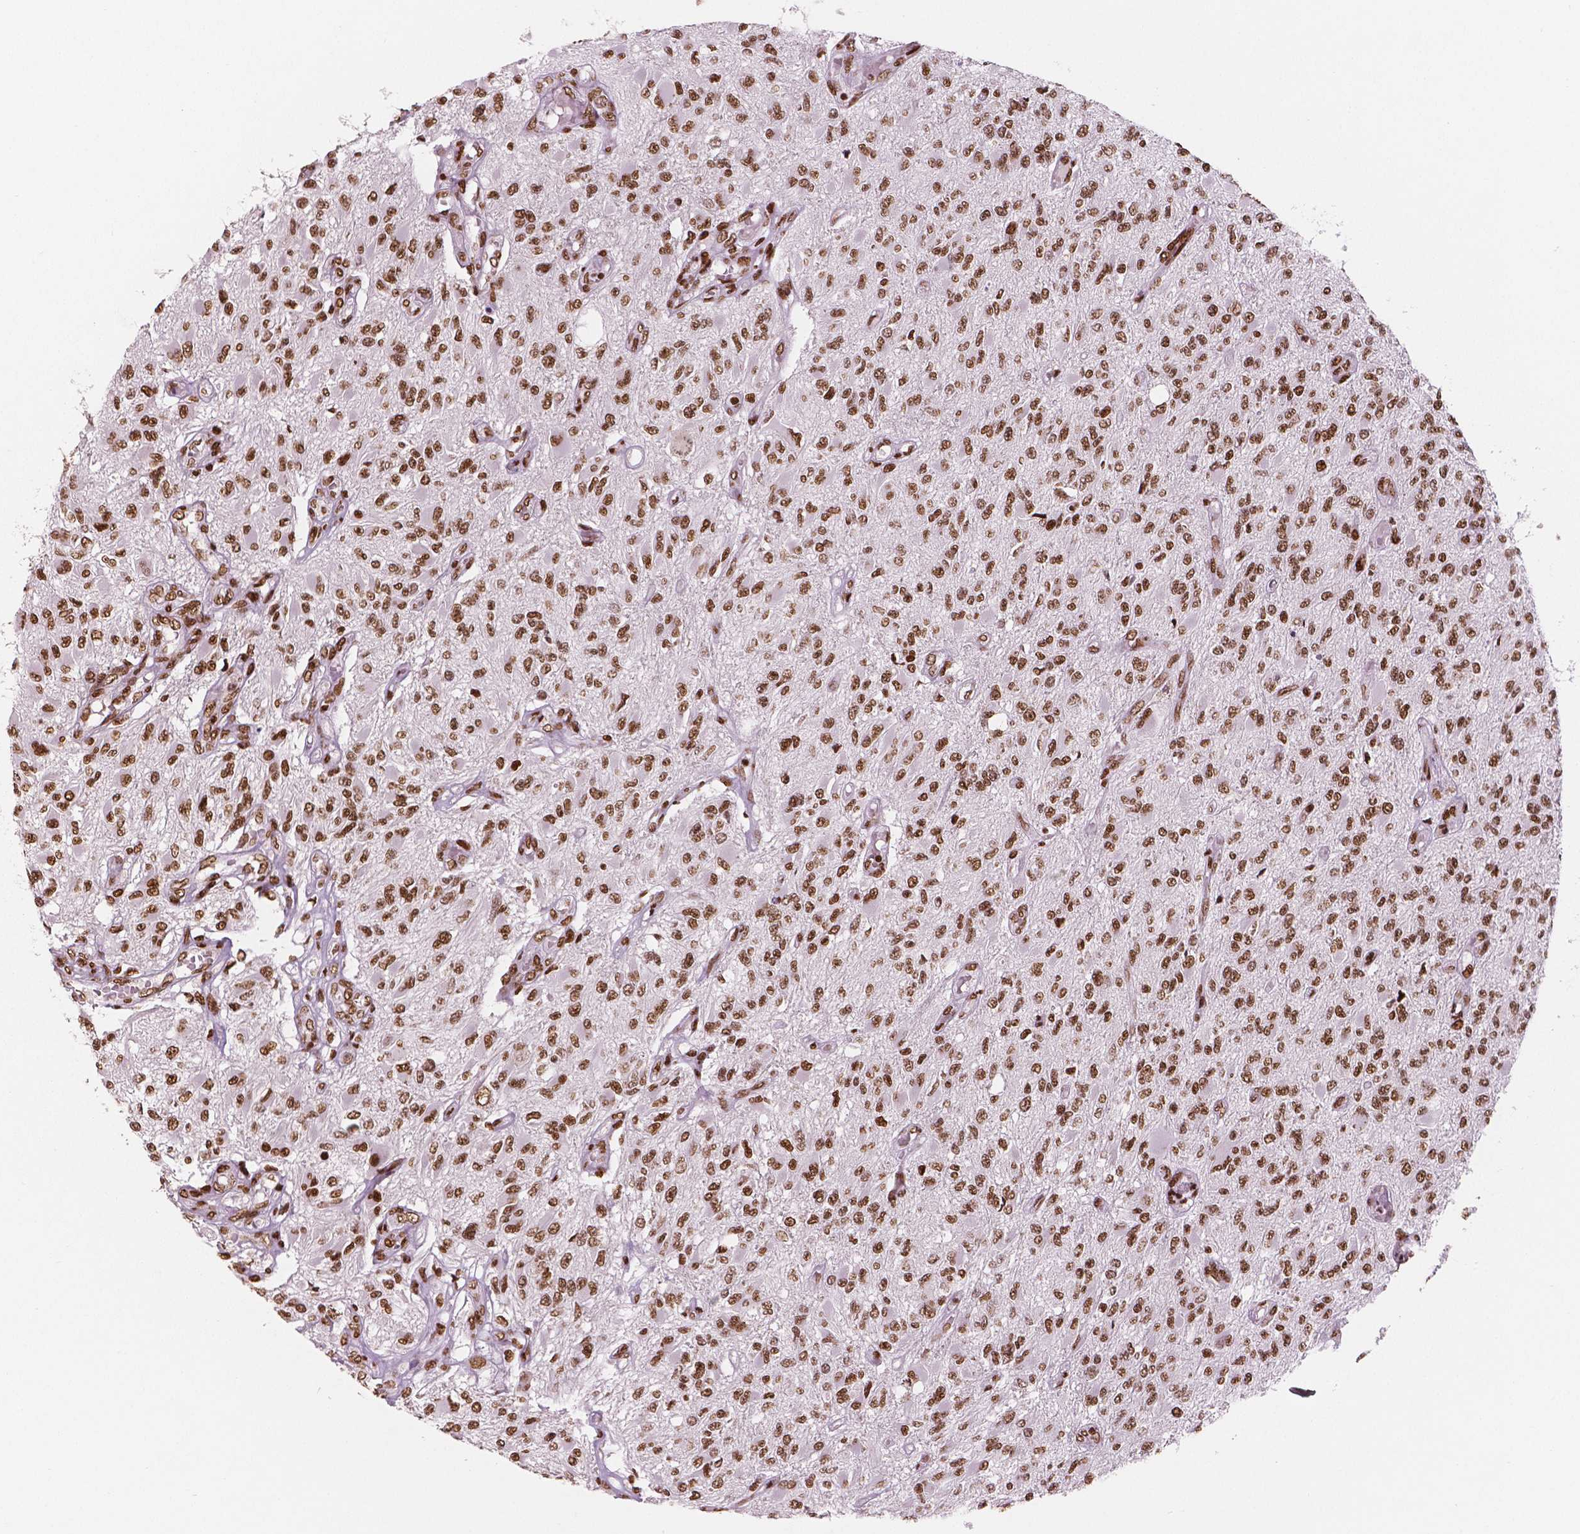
{"staining": {"intensity": "strong", "quantity": ">75%", "location": "nuclear"}, "tissue": "glioma", "cell_type": "Tumor cells", "image_type": "cancer", "snomed": [{"axis": "morphology", "description": "Glioma, malignant, High grade"}, {"axis": "topography", "description": "Brain"}], "caption": "A high-resolution histopathology image shows immunohistochemistry (IHC) staining of glioma, which exhibits strong nuclear expression in about >75% of tumor cells.", "gene": "BRD4", "patient": {"sex": "female", "age": 63}}